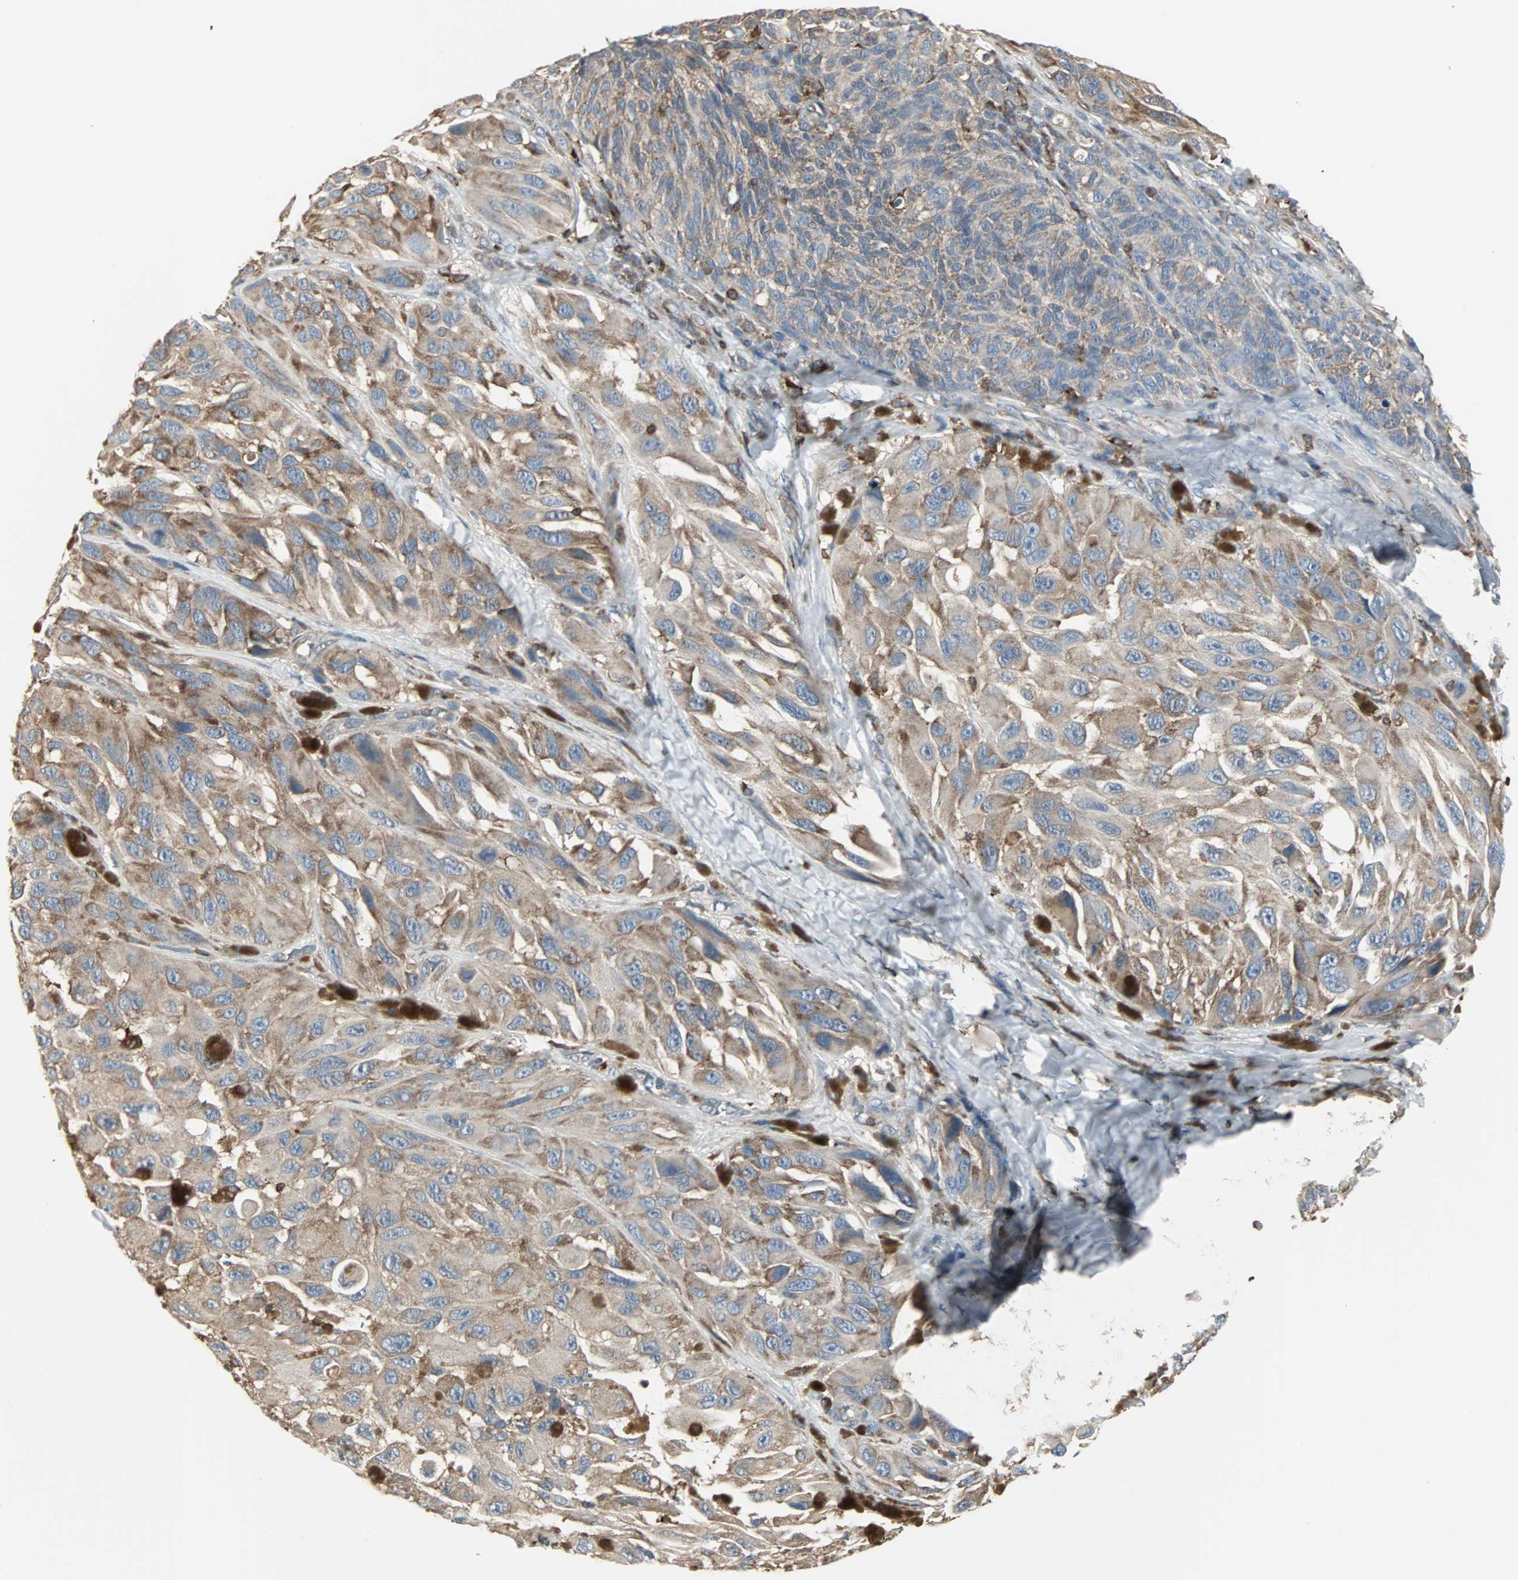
{"staining": {"intensity": "moderate", "quantity": ">75%", "location": "cytoplasmic/membranous"}, "tissue": "melanoma", "cell_type": "Tumor cells", "image_type": "cancer", "snomed": [{"axis": "morphology", "description": "Malignant melanoma, NOS"}, {"axis": "topography", "description": "Skin"}], "caption": "The immunohistochemical stain highlights moderate cytoplasmic/membranous positivity in tumor cells of melanoma tissue.", "gene": "LRRFIP1", "patient": {"sex": "female", "age": 73}}